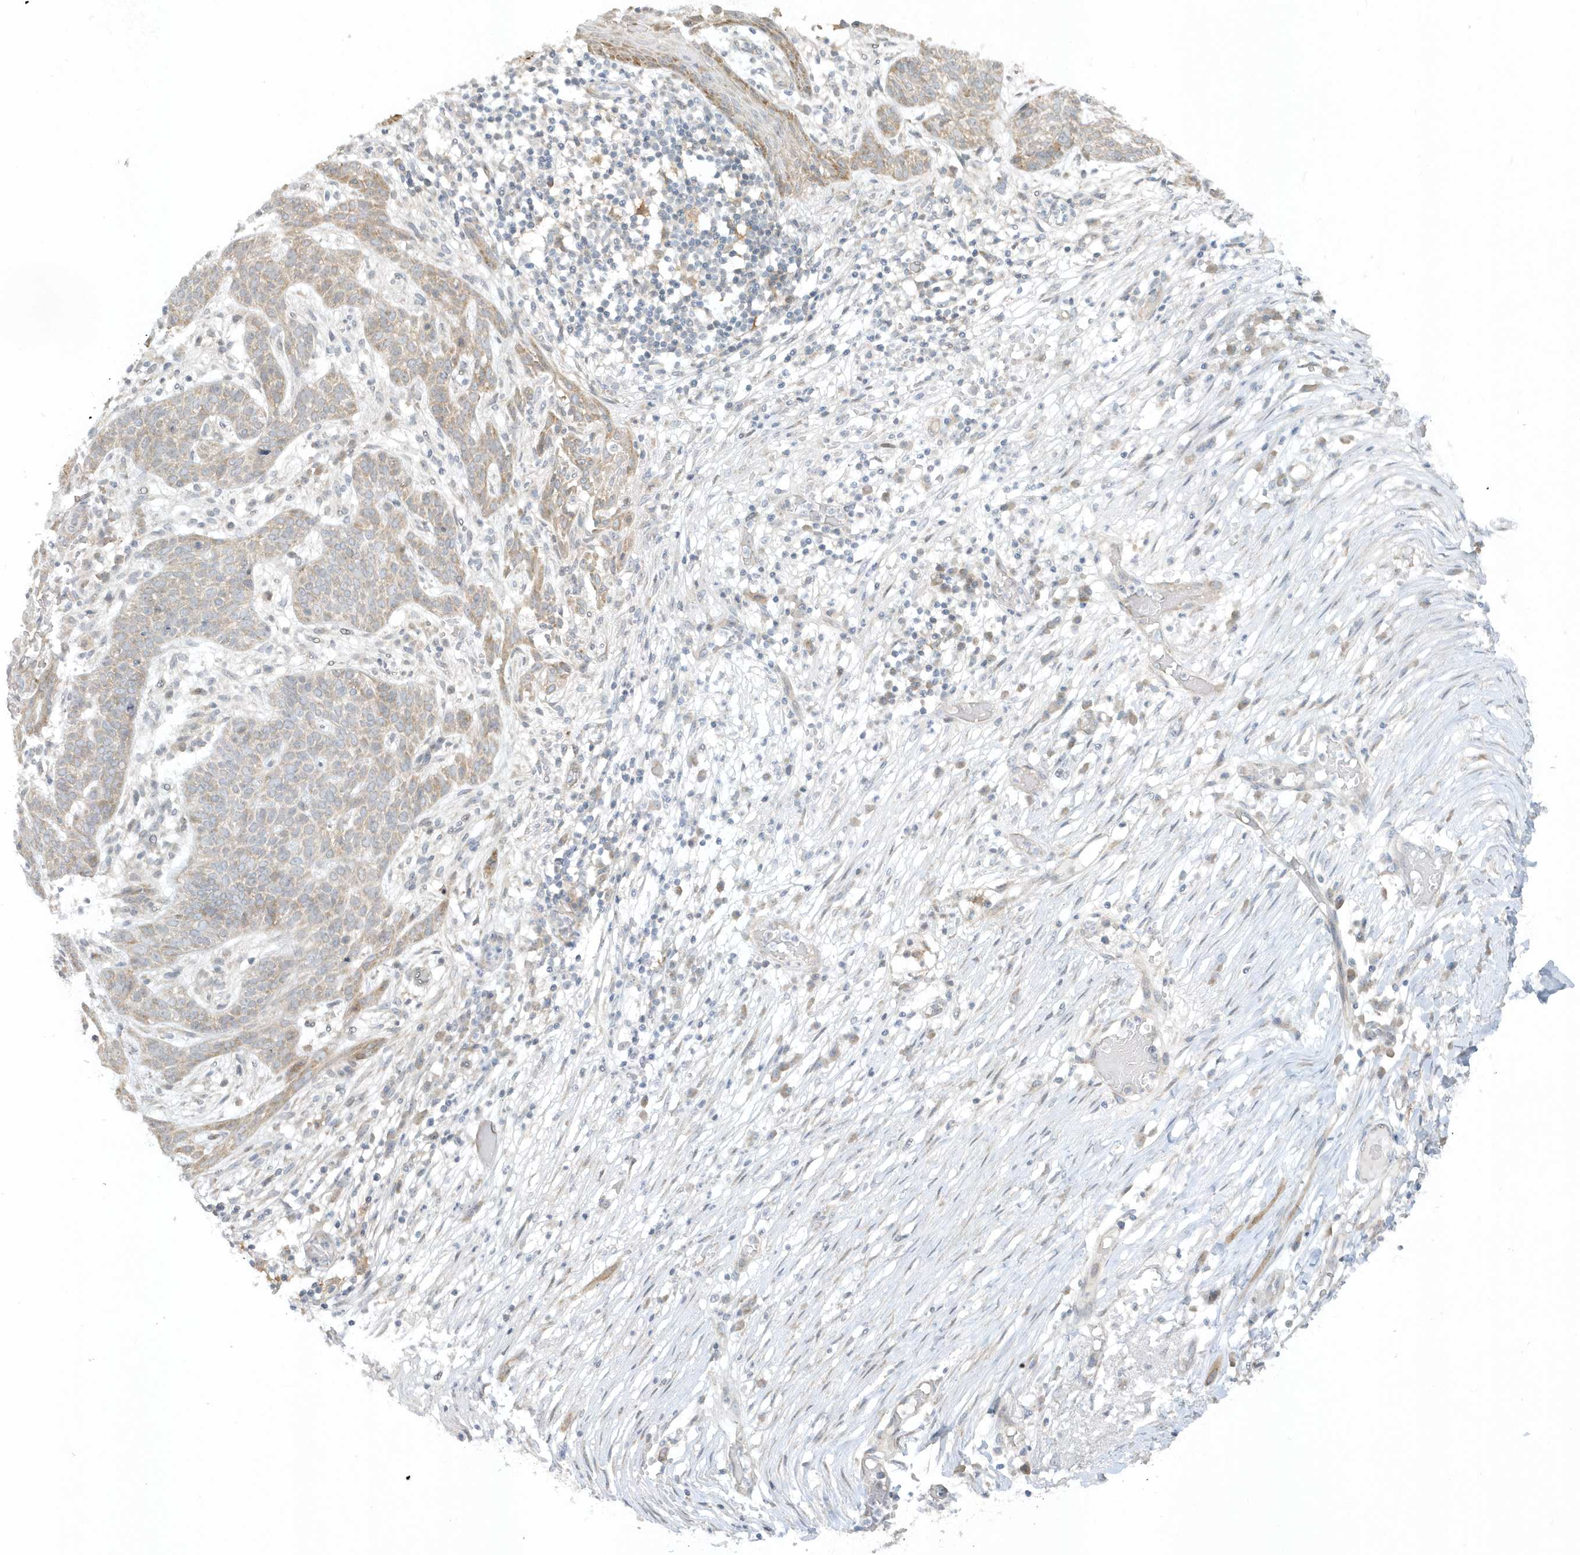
{"staining": {"intensity": "weak", "quantity": "25%-75%", "location": "cytoplasmic/membranous"}, "tissue": "skin cancer", "cell_type": "Tumor cells", "image_type": "cancer", "snomed": [{"axis": "morphology", "description": "Normal tissue, NOS"}, {"axis": "morphology", "description": "Basal cell carcinoma"}, {"axis": "topography", "description": "Skin"}], "caption": "High-magnification brightfield microscopy of skin basal cell carcinoma stained with DAB (3,3'-diaminobenzidine) (brown) and counterstained with hematoxylin (blue). tumor cells exhibit weak cytoplasmic/membranous positivity is appreciated in about25%-75% of cells.", "gene": "SCN3A", "patient": {"sex": "male", "age": 64}}